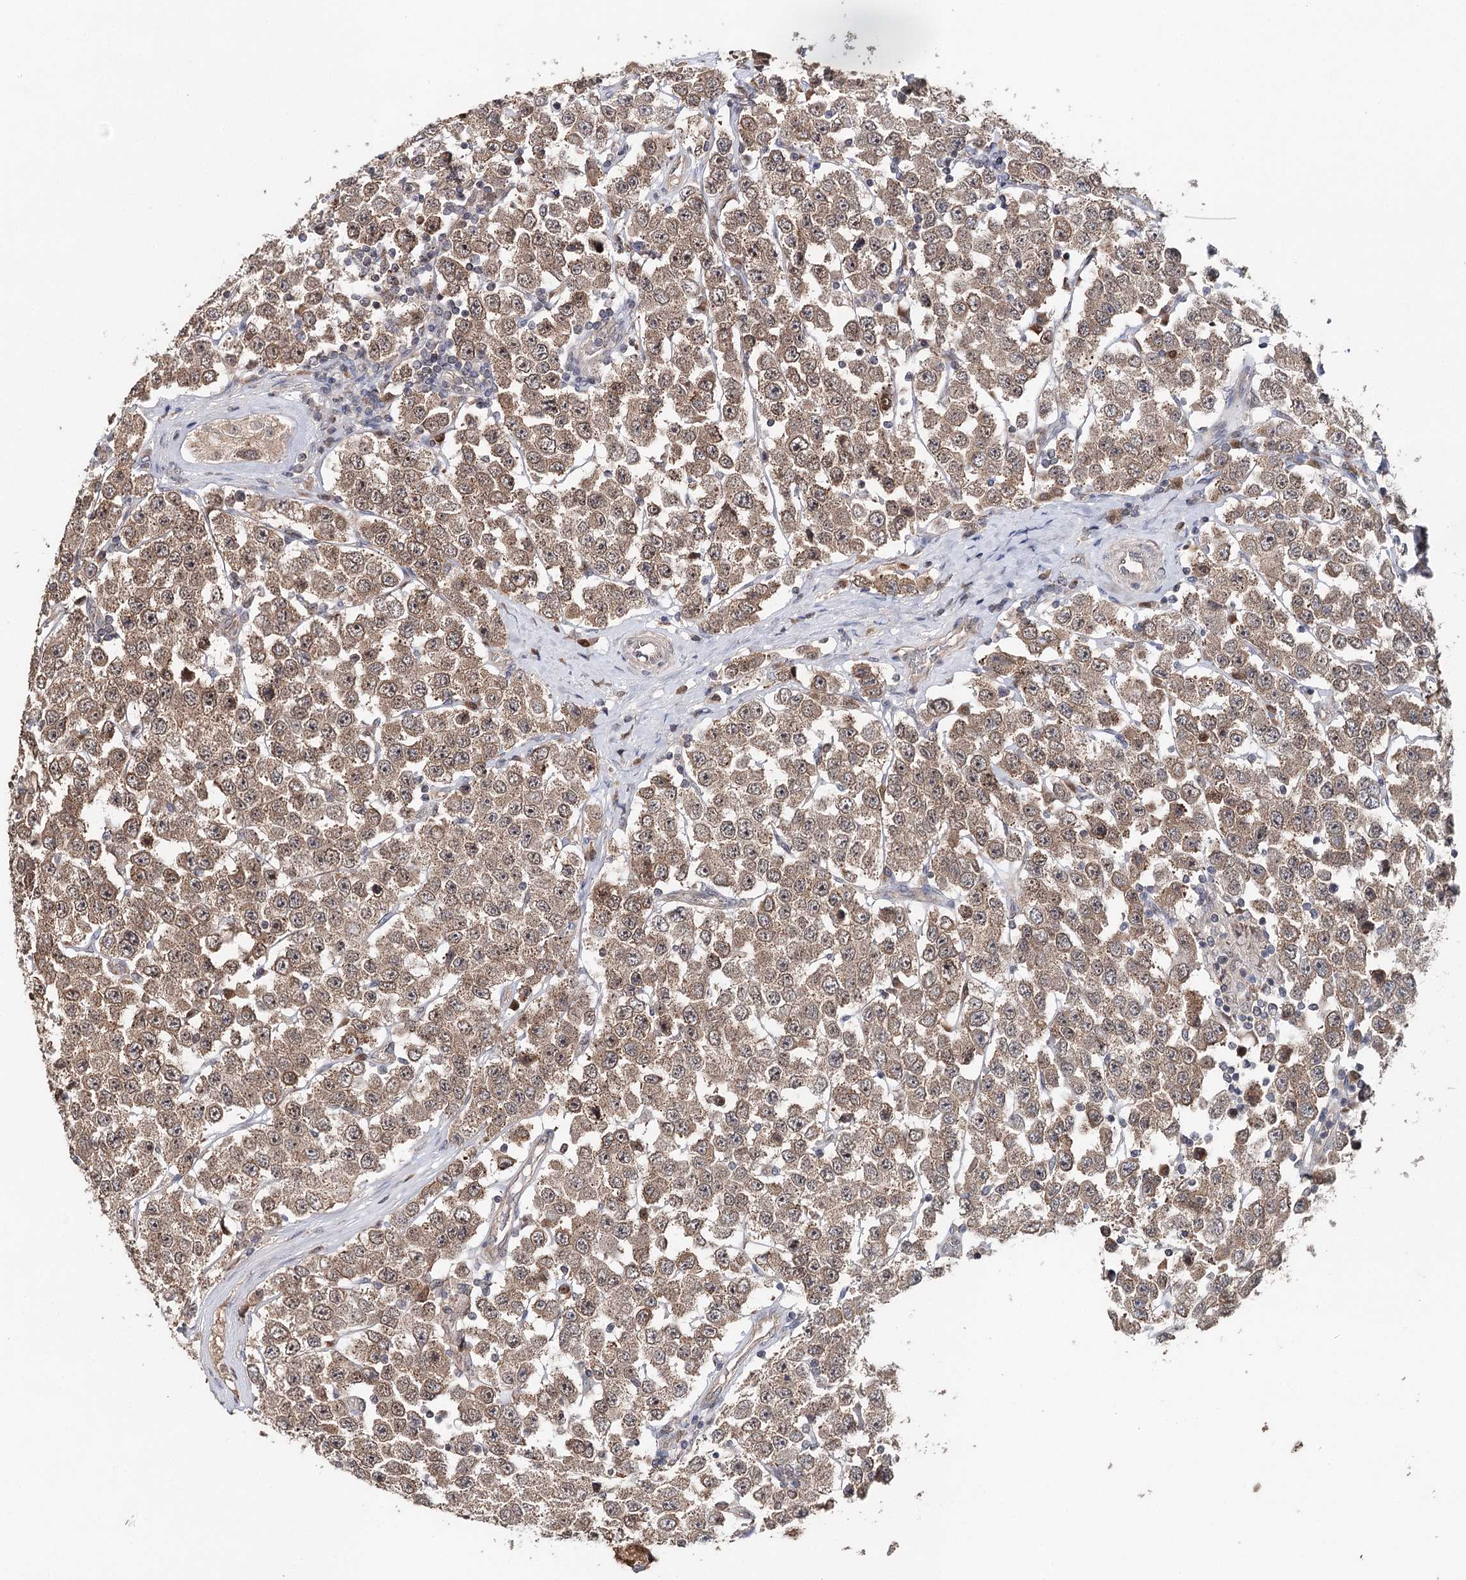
{"staining": {"intensity": "moderate", "quantity": ">75%", "location": "cytoplasmic/membranous"}, "tissue": "testis cancer", "cell_type": "Tumor cells", "image_type": "cancer", "snomed": [{"axis": "morphology", "description": "Seminoma, NOS"}, {"axis": "topography", "description": "Testis"}], "caption": "Brown immunohistochemical staining in testis cancer reveals moderate cytoplasmic/membranous staining in approximately >75% of tumor cells.", "gene": "NOPCHAP1", "patient": {"sex": "male", "age": 28}}